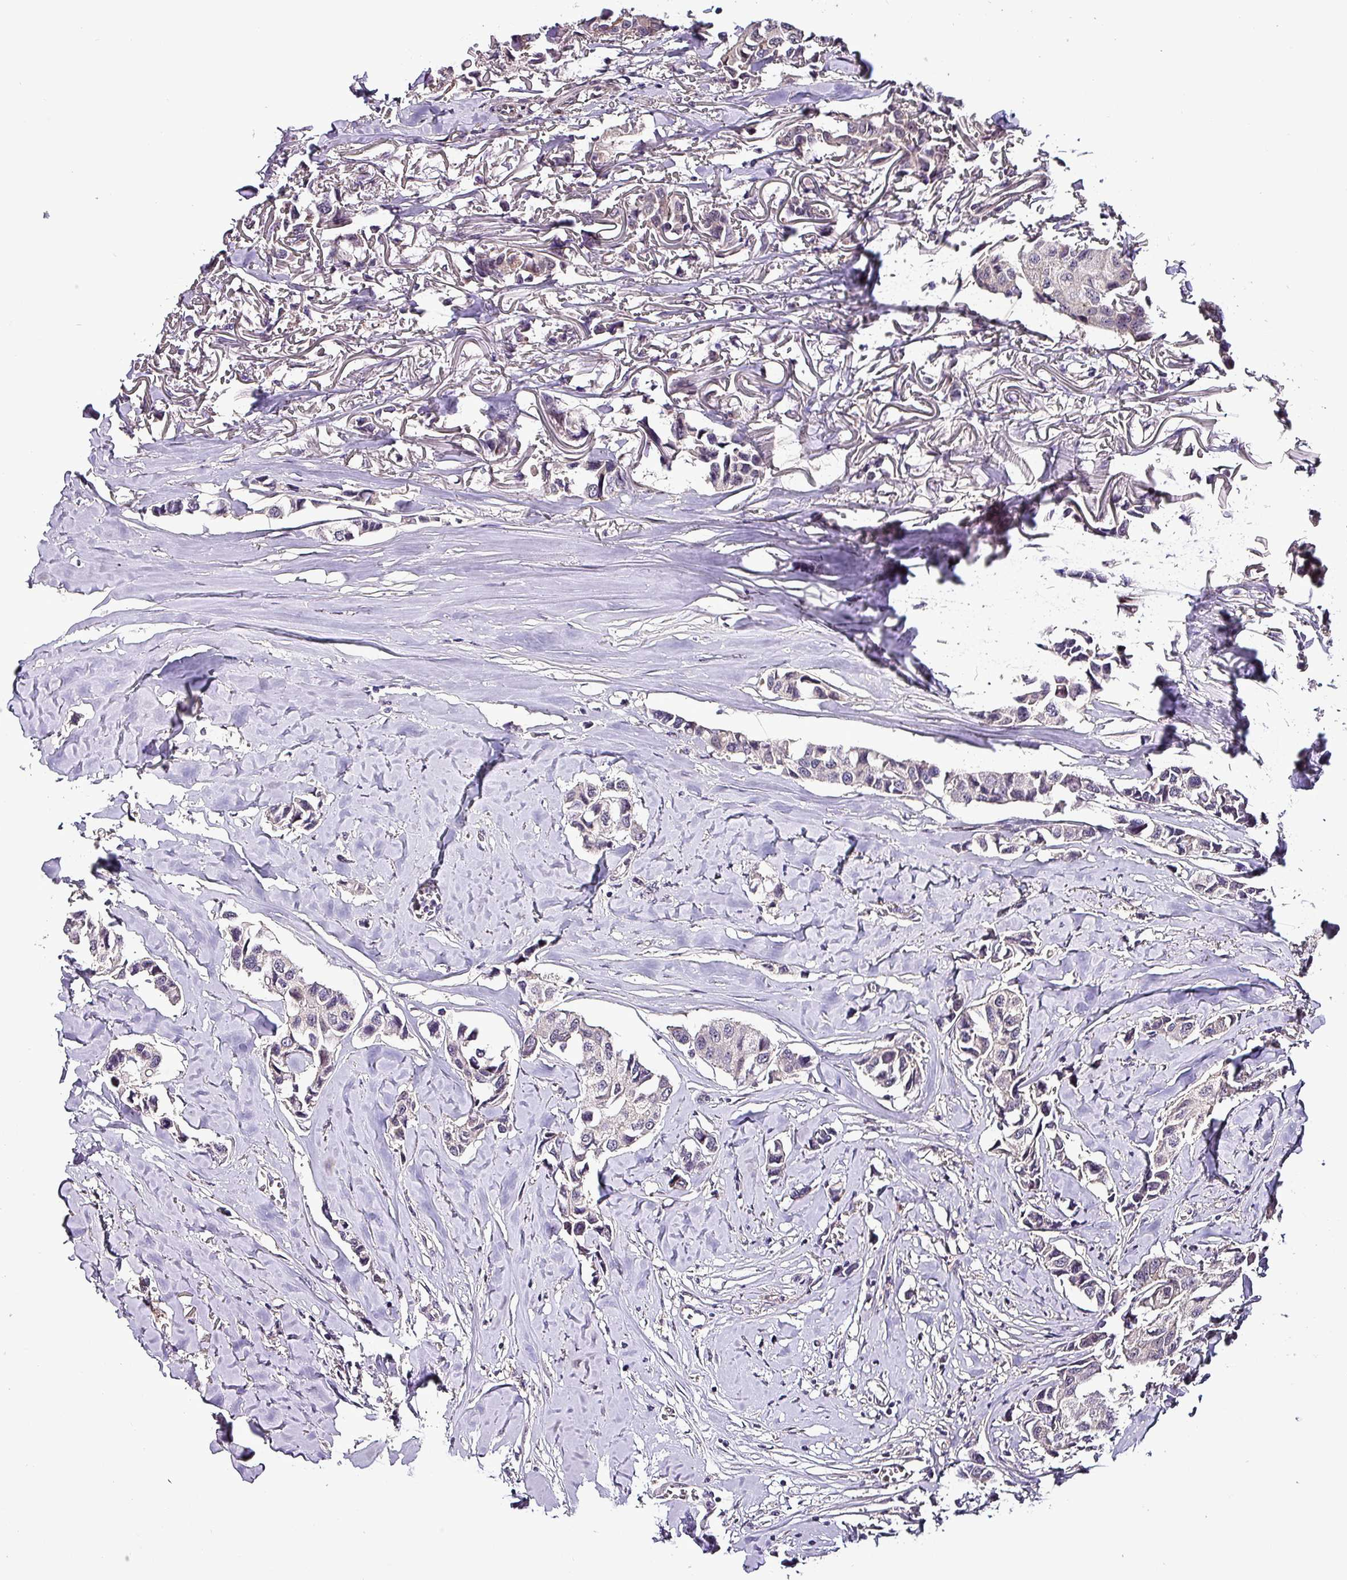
{"staining": {"intensity": "negative", "quantity": "none", "location": "none"}, "tissue": "breast cancer", "cell_type": "Tumor cells", "image_type": "cancer", "snomed": [{"axis": "morphology", "description": "Duct carcinoma"}, {"axis": "topography", "description": "Breast"}], "caption": "Immunohistochemistry (IHC) photomicrograph of breast cancer (infiltrating ductal carcinoma) stained for a protein (brown), which demonstrates no staining in tumor cells.", "gene": "GRAPL", "patient": {"sex": "female", "age": 80}}